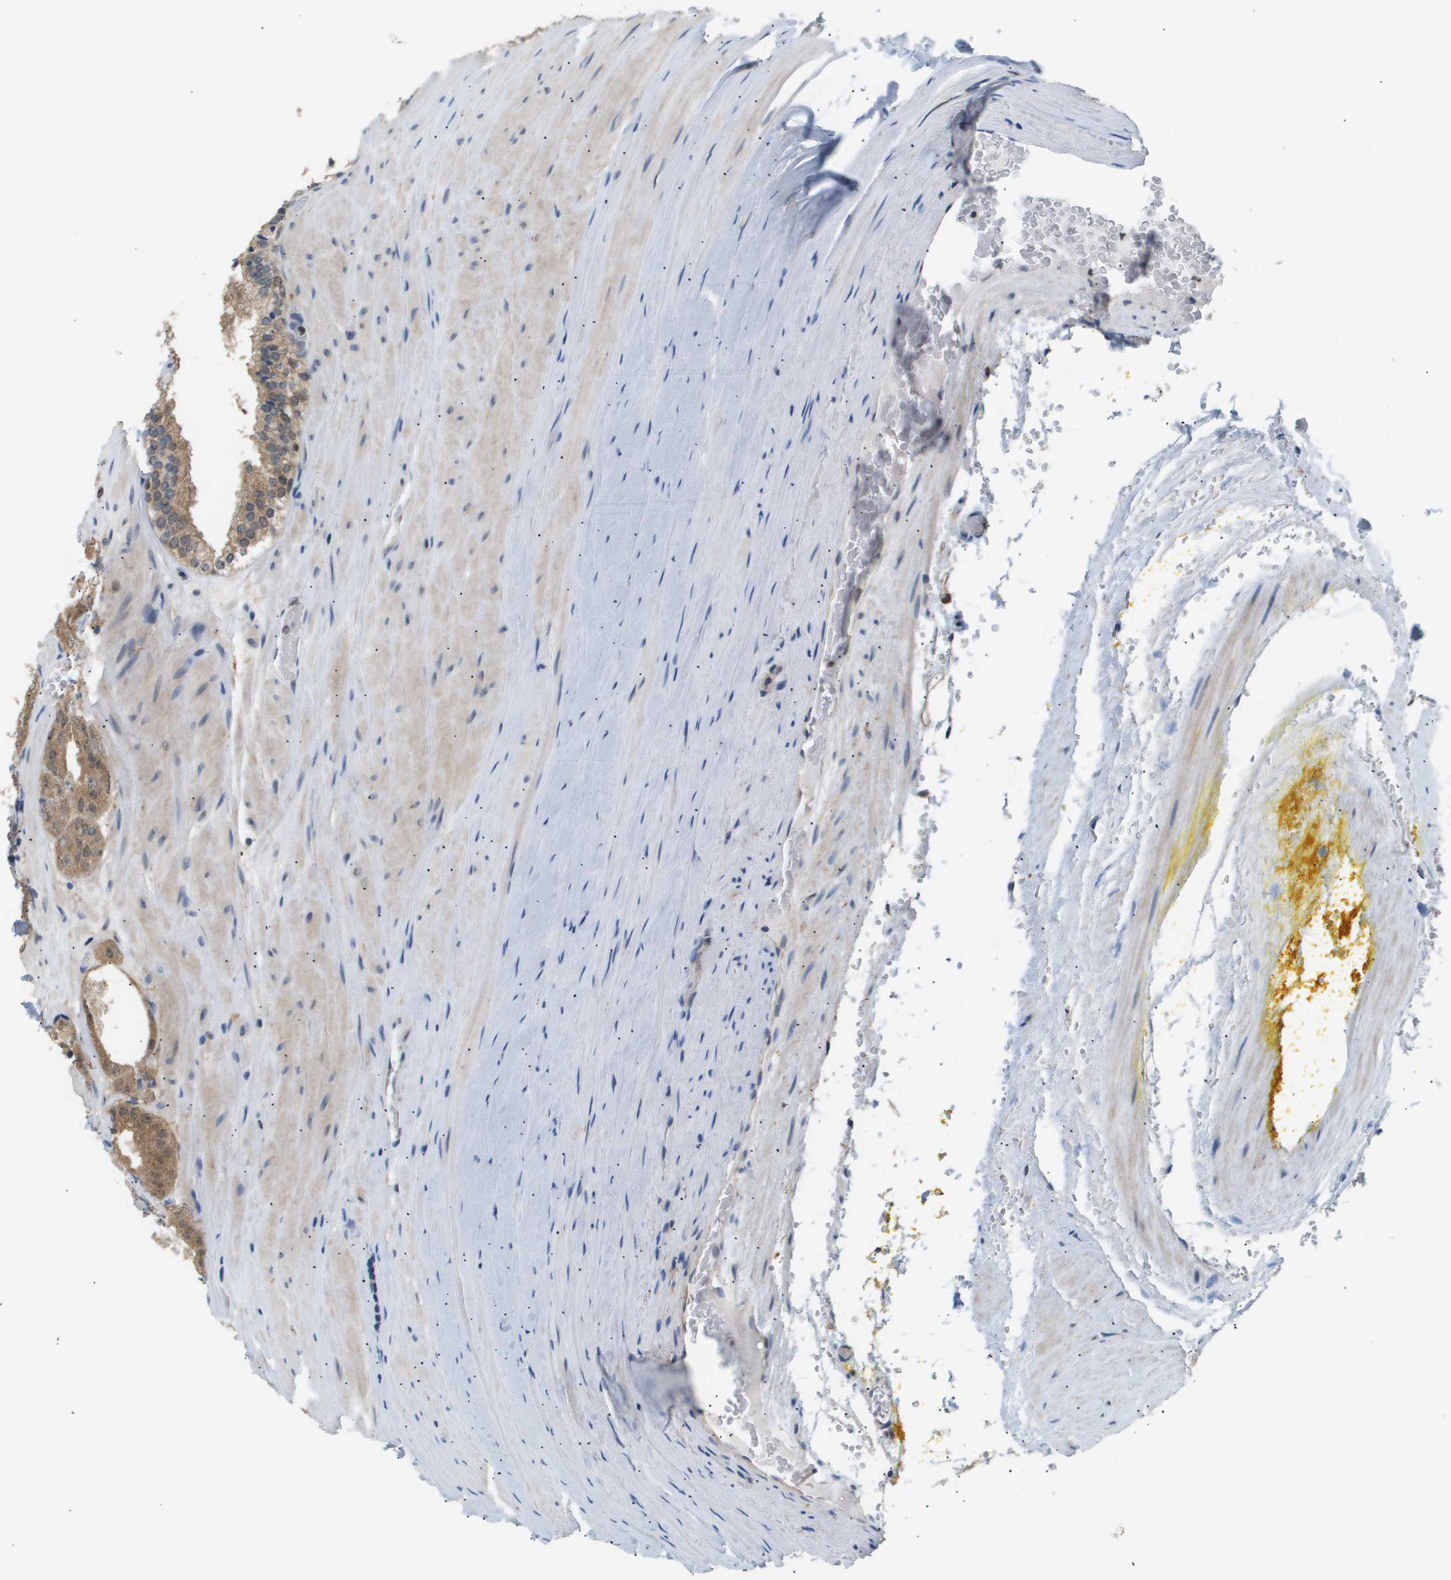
{"staining": {"intensity": "moderate", "quantity": "<25%", "location": "cytoplasmic/membranous,nuclear"}, "tissue": "prostate cancer", "cell_type": "Tumor cells", "image_type": "cancer", "snomed": [{"axis": "morphology", "description": "Adenocarcinoma, High grade"}, {"axis": "topography", "description": "Prostate"}], "caption": "Human high-grade adenocarcinoma (prostate) stained with a protein marker demonstrates moderate staining in tumor cells.", "gene": "AKR1A1", "patient": {"sex": "male", "age": 65}}